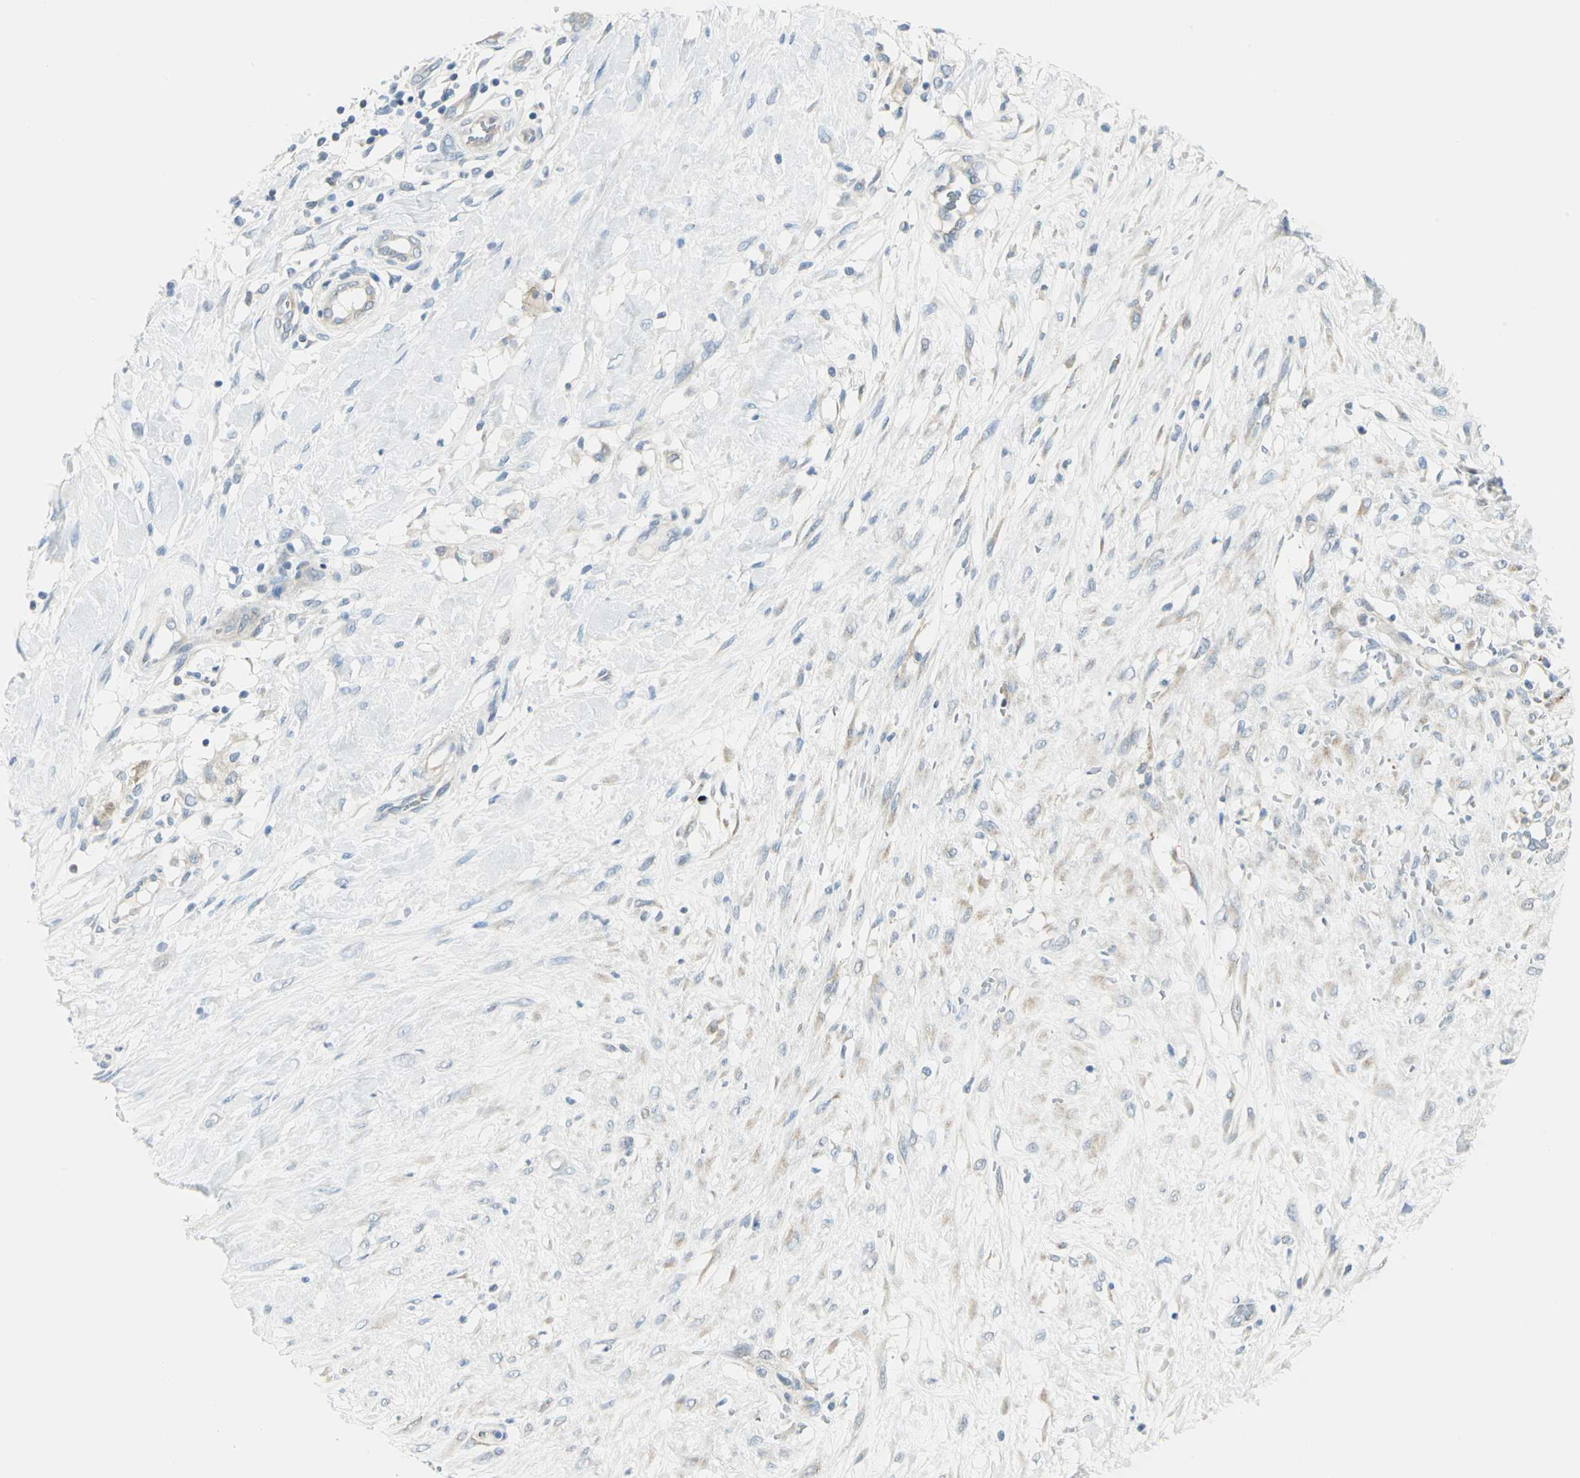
{"staining": {"intensity": "weak", "quantity": "25%-75%", "location": "cytoplasmic/membranous"}, "tissue": "breast cancer", "cell_type": "Tumor cells", "image_type": "cancer", "snomed": [{"axis": "morphology", "description": "Duct carcinoma"}, {"axis": "topography", "description": "Breast"}], "caption": "A high-resolution histopathology image shows immunohistochemistry (IHC) staining of breast cancer (intraductal carcinoma), which exhibits weak cytoplasmic/membranous positivity in approximately 25%-75% of tumor cells.", "gene": "ALDOA", "patient": {"sex": "female", "age": 40}}